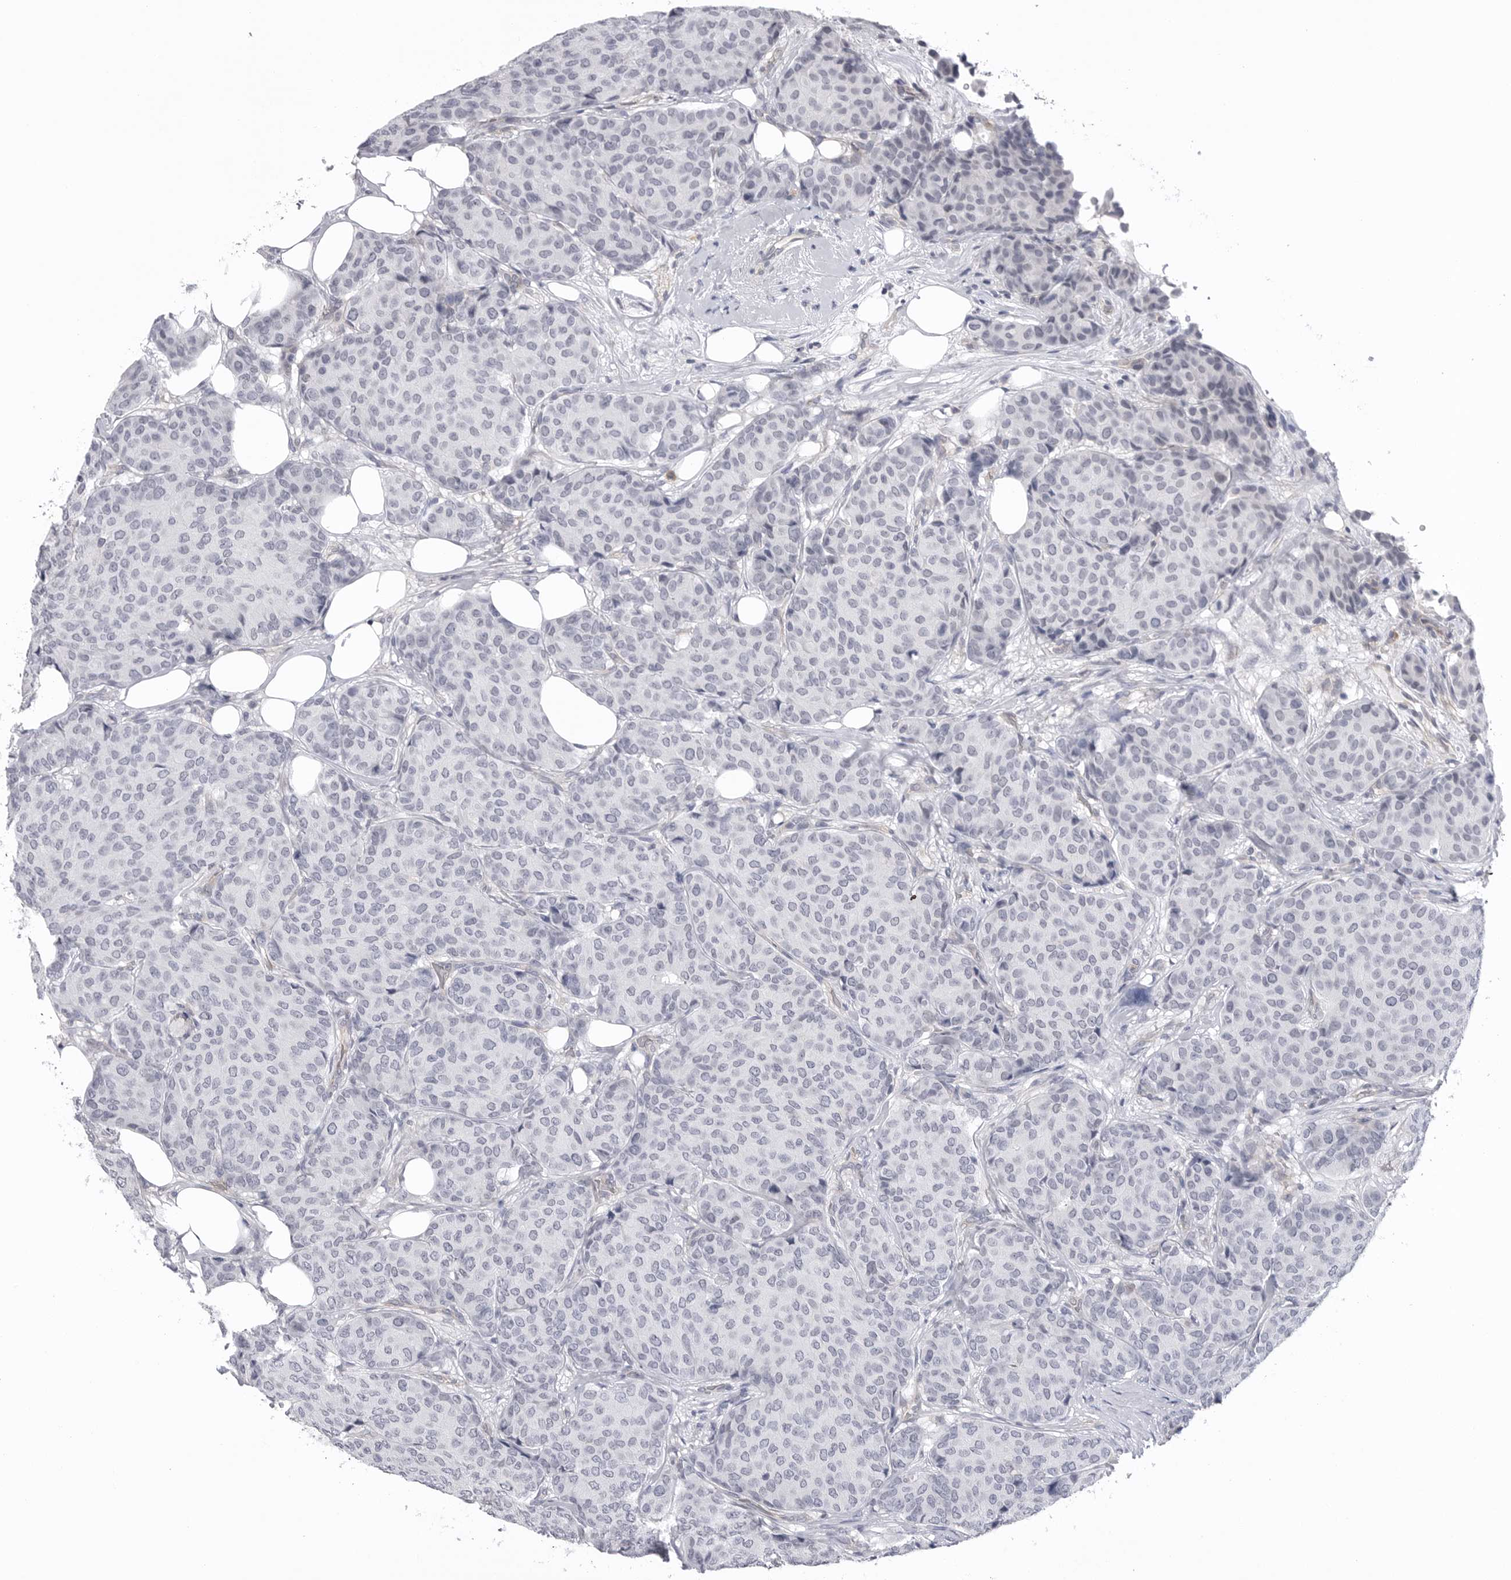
{"staining": {"intensity": "negative", "quantity": "none", "location": "none"}, "tissue": "breast cancer", "cell_type": "Tumor cells", "image_type": "cancer", "snomed": [{"axis": "morphology", "description": "Duct carcinoma"}, {"axis": "topography", "description": "Breast"}], "caption": "Photomicrograph shows no significant protein staining in tumor cells of infiltrating ductal carcinoma (breast).", "gene": "DLGAP3", "patient": {"sex": "female", "age": 75}}